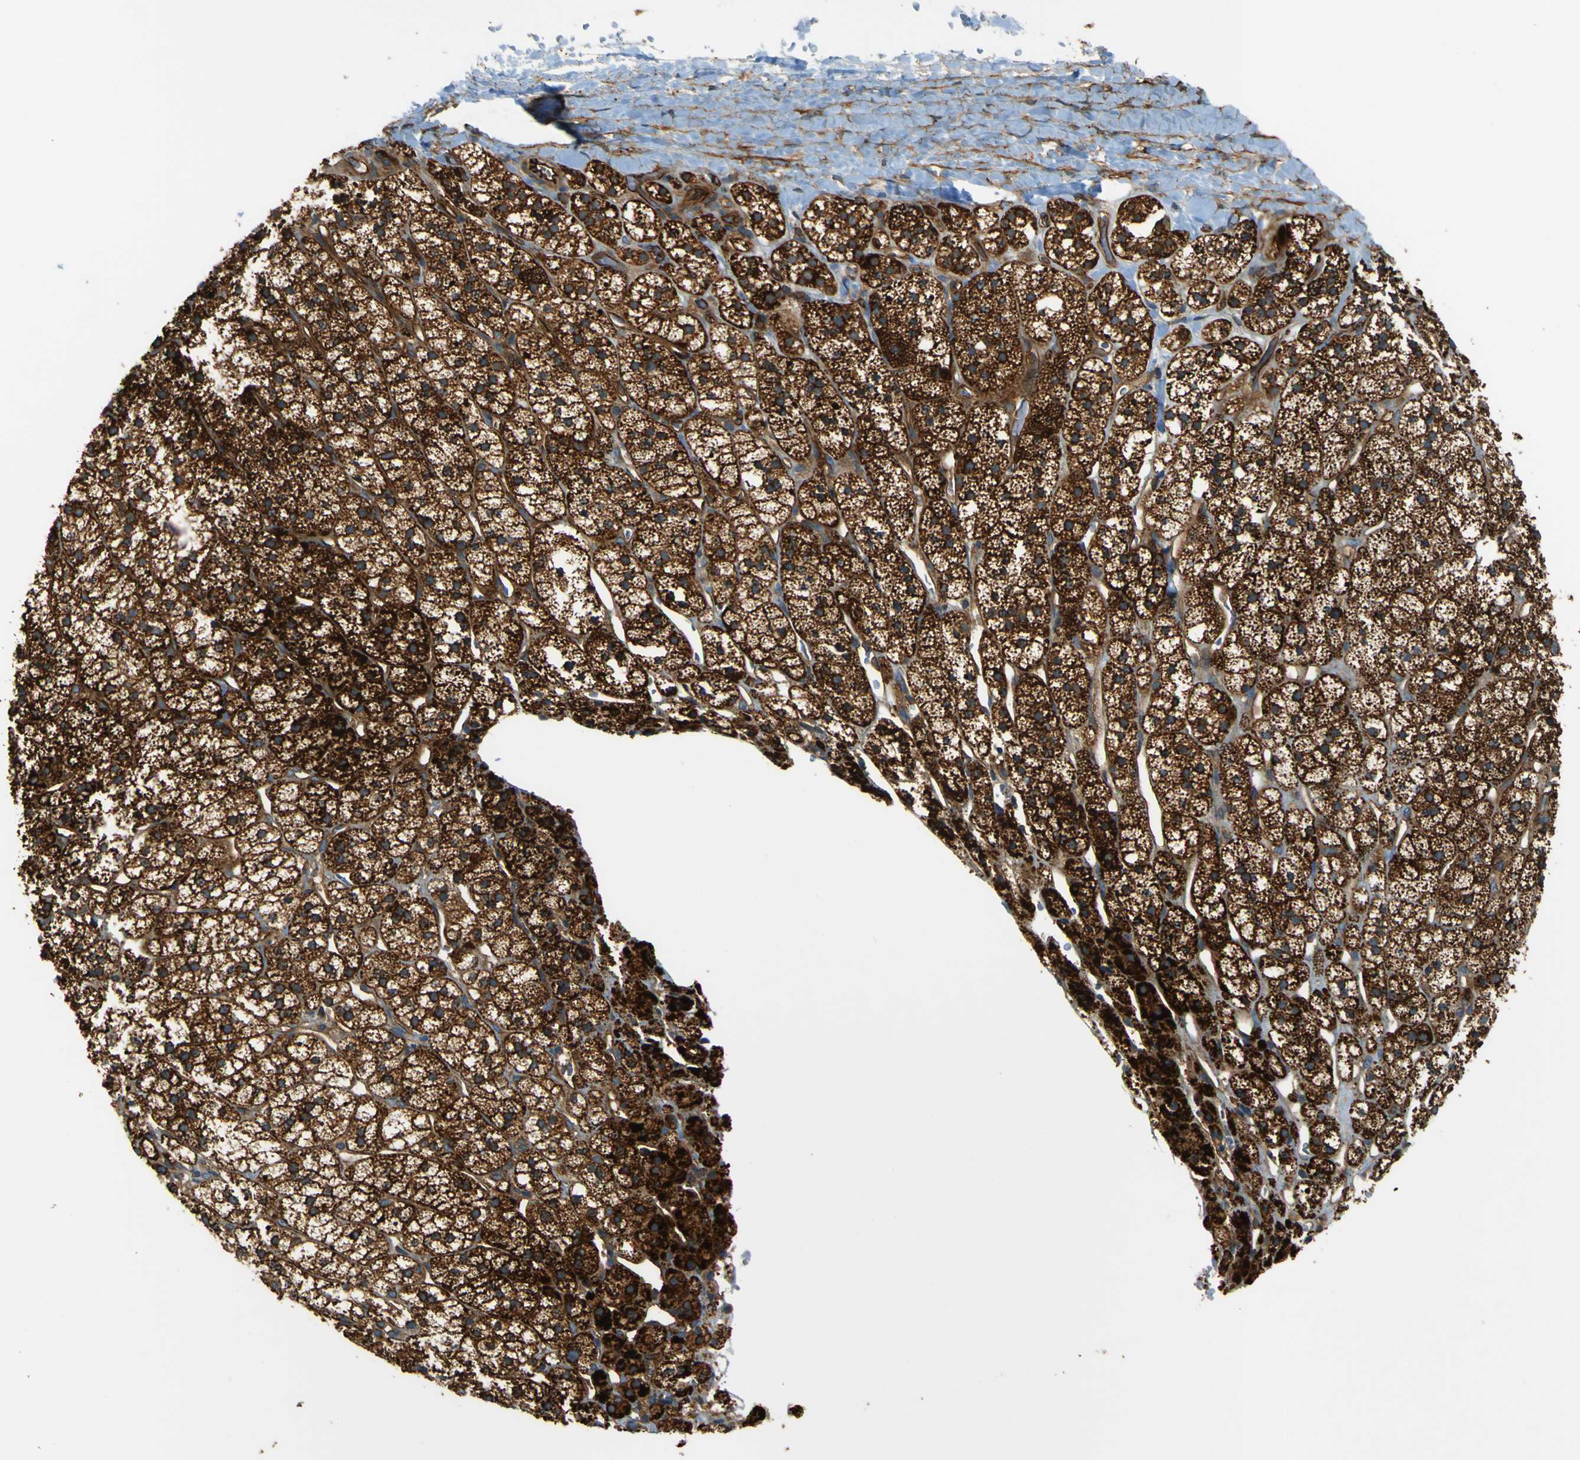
{"staining": {"intensity": "strong", "quantity": ">75%", "location": "cytoplasmic/membranous"}, "tissue": "adrenal gland", "cell_type": "Glandular cells", "image_type": "normal", "snomed": [{"axis": "morphology", "description": "Normal tissue, NOS"}, {"axis": "topography", "description": "Adrenal gland"}], "caption": "A high amount of strong cytoplasmic/membranous expression is seen in approximately >75% of glandular cells in normal adrenal gland.", "gene": "DNAJC5", "patient": {"sex": "male", "age": 56}}